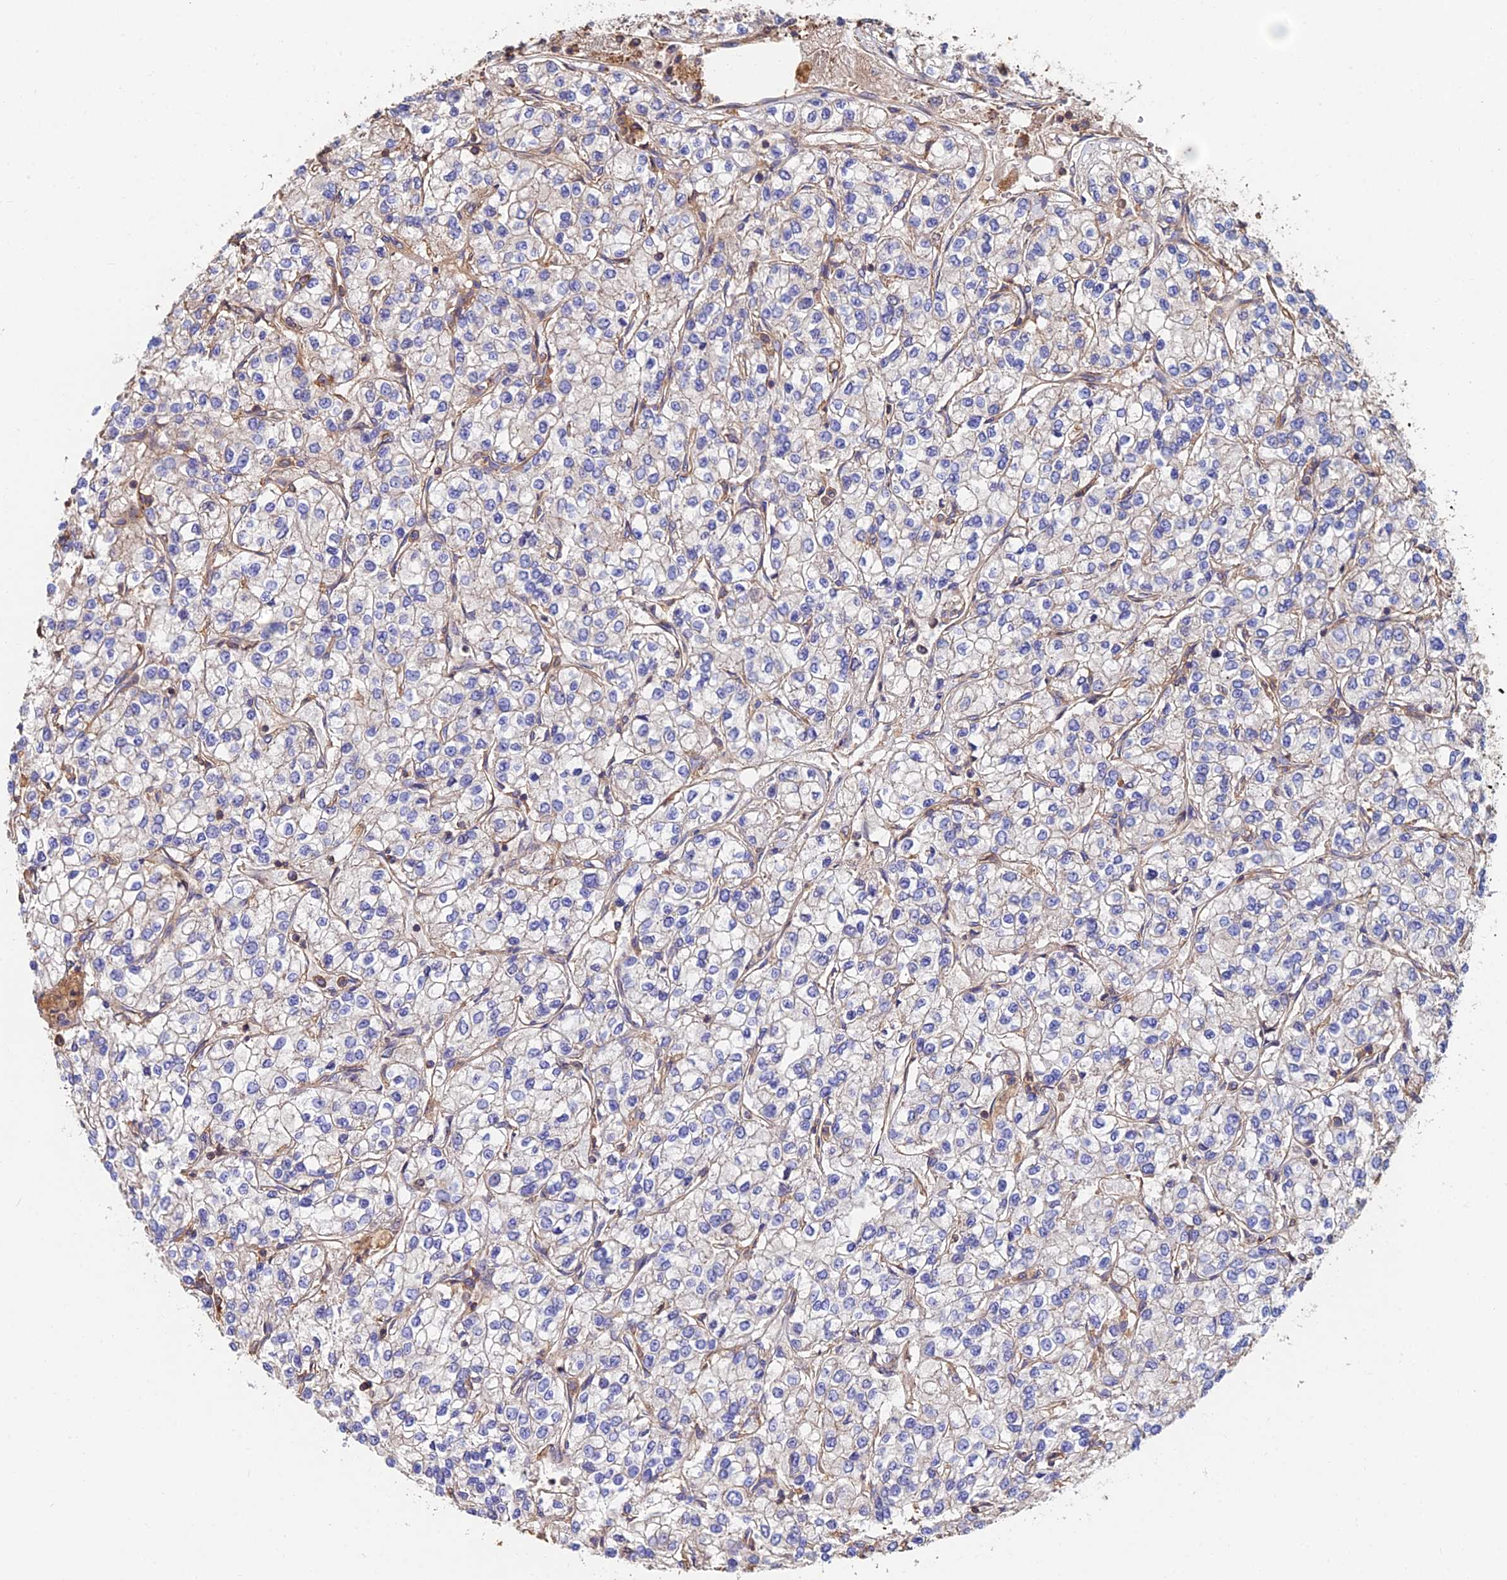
{"staining": {"intensity": "negative", "quantity": "none", "location": "none"}, "tissue": "renal cancer", "cell_type": "Tumor cells", "image_type": "cancer", "snomed": [{"axis": "morphology", "description": "Adenocarcinoma, NOS"}, {"axis": "topography", "description": "Kidney"}], "caption": "A histopathology image of human renal adenocarcinoma is negative for staining in tumor cells. (DAB (3,3'-diaminobenzidine) immunohistochemistry (IHC) visualized using brightfield microscopy, high magnification).", "gene": "EXT1", "patient": {"sex": "male", "age": 80}}